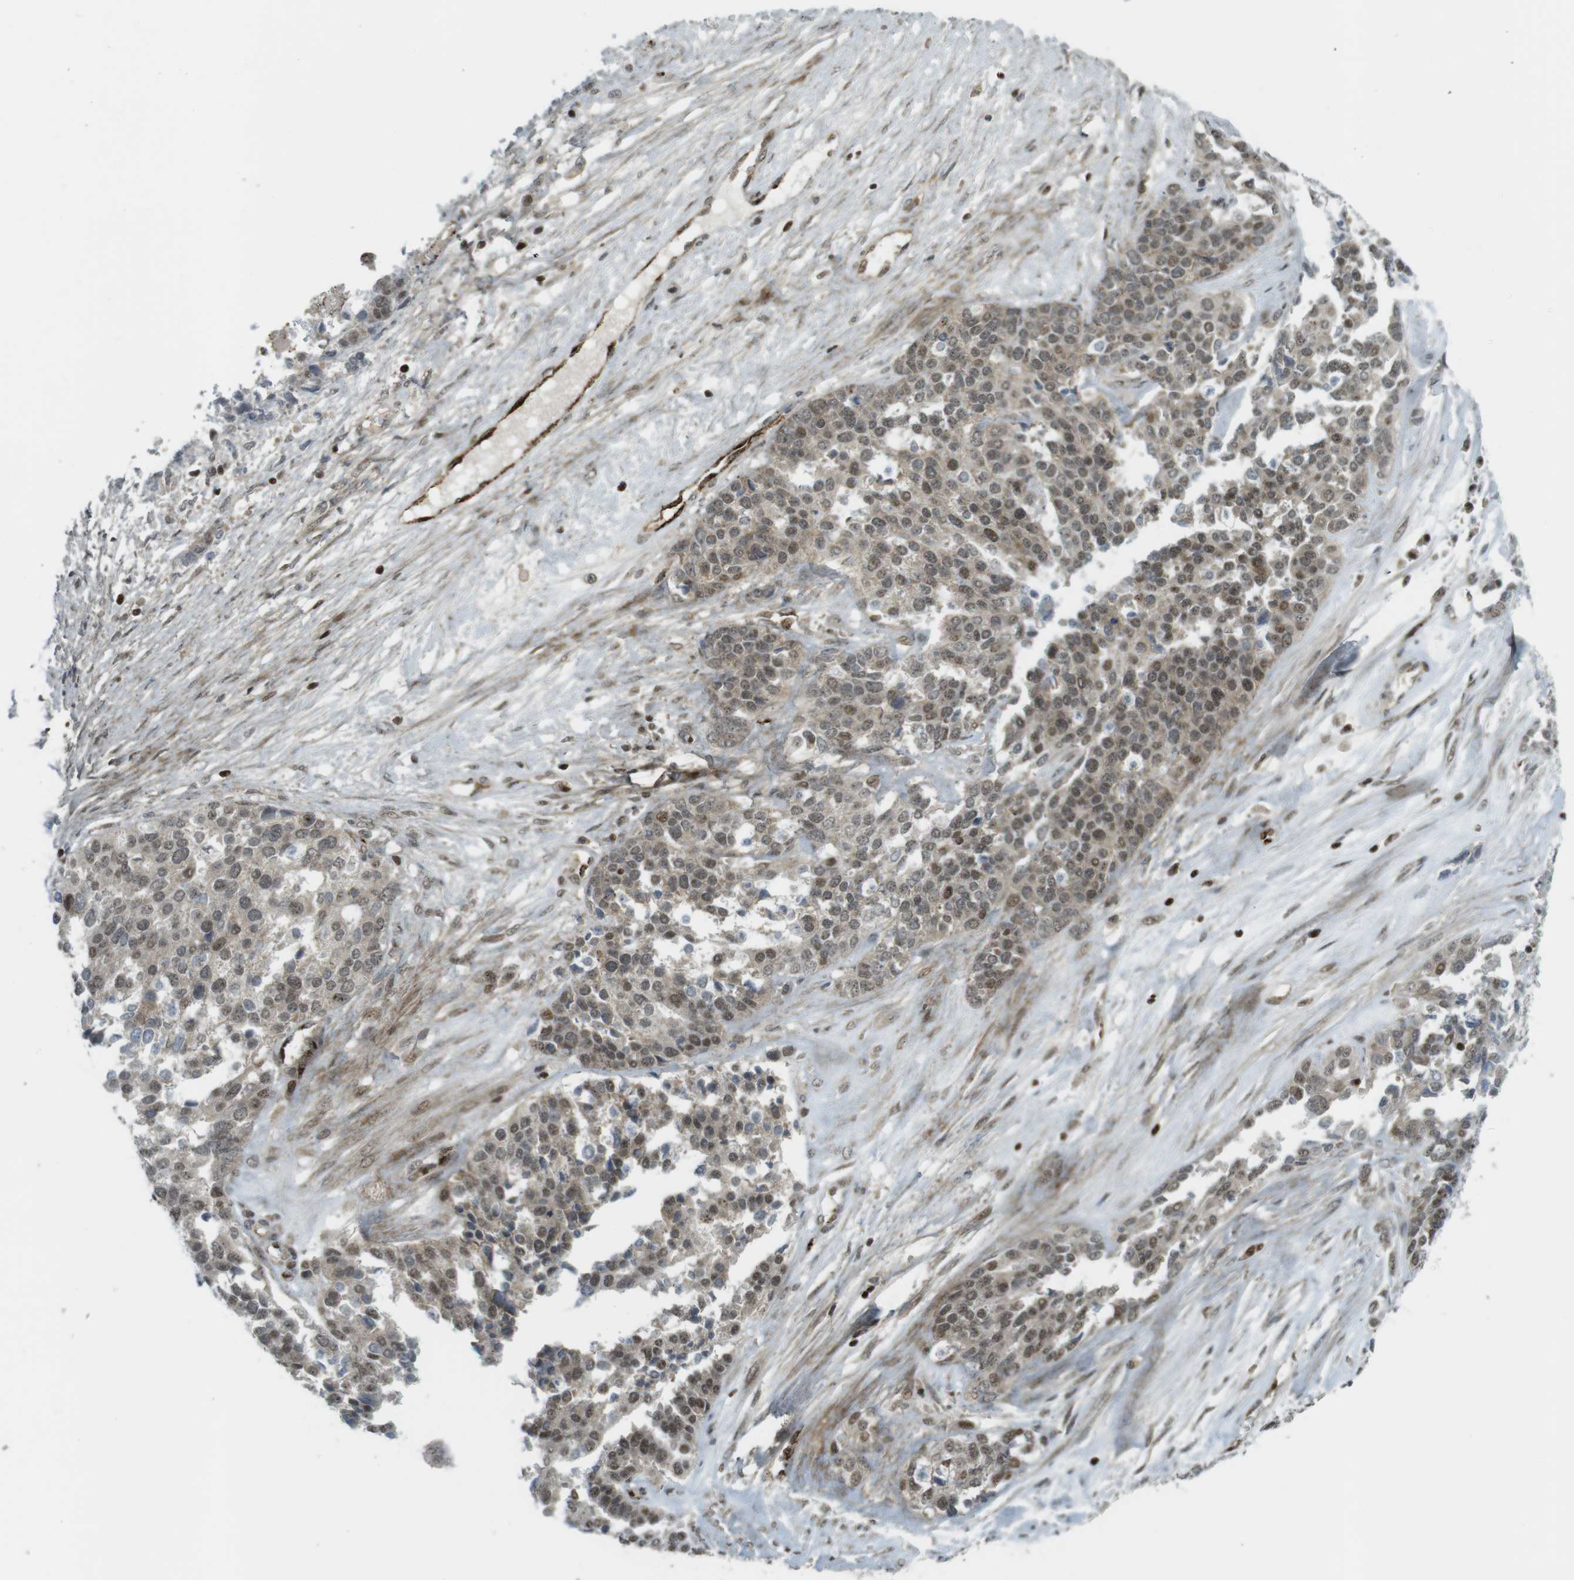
{"staining": {"intensity": "weak", "quantity": ">75%", "location": "cytoplasmic/membranous,nuclear"}, "tissue": "ovarian cancer", "cell_type": "Tumor cells", "image_type": "cancer", "snomed": [{"axis": "morphology", "description": "Cystadenocarcinoma, serous, NOS"}, {"axis": "topography", "description": "Ovary"}], "caption": "IHC image of neoplastic tissue: ovarian serous cystadenocarcinoma stained using immunohistochemistry (IHC) shows low levels of weak protein expression localized specifically in the cytoplasmic/membranous and nuclear of tumor cells, appearing as a cytoplasmic/membranous and nuclear brown color.", "gene": "PPP1R13B", "patient": {"sex": "female", "age": 44}}